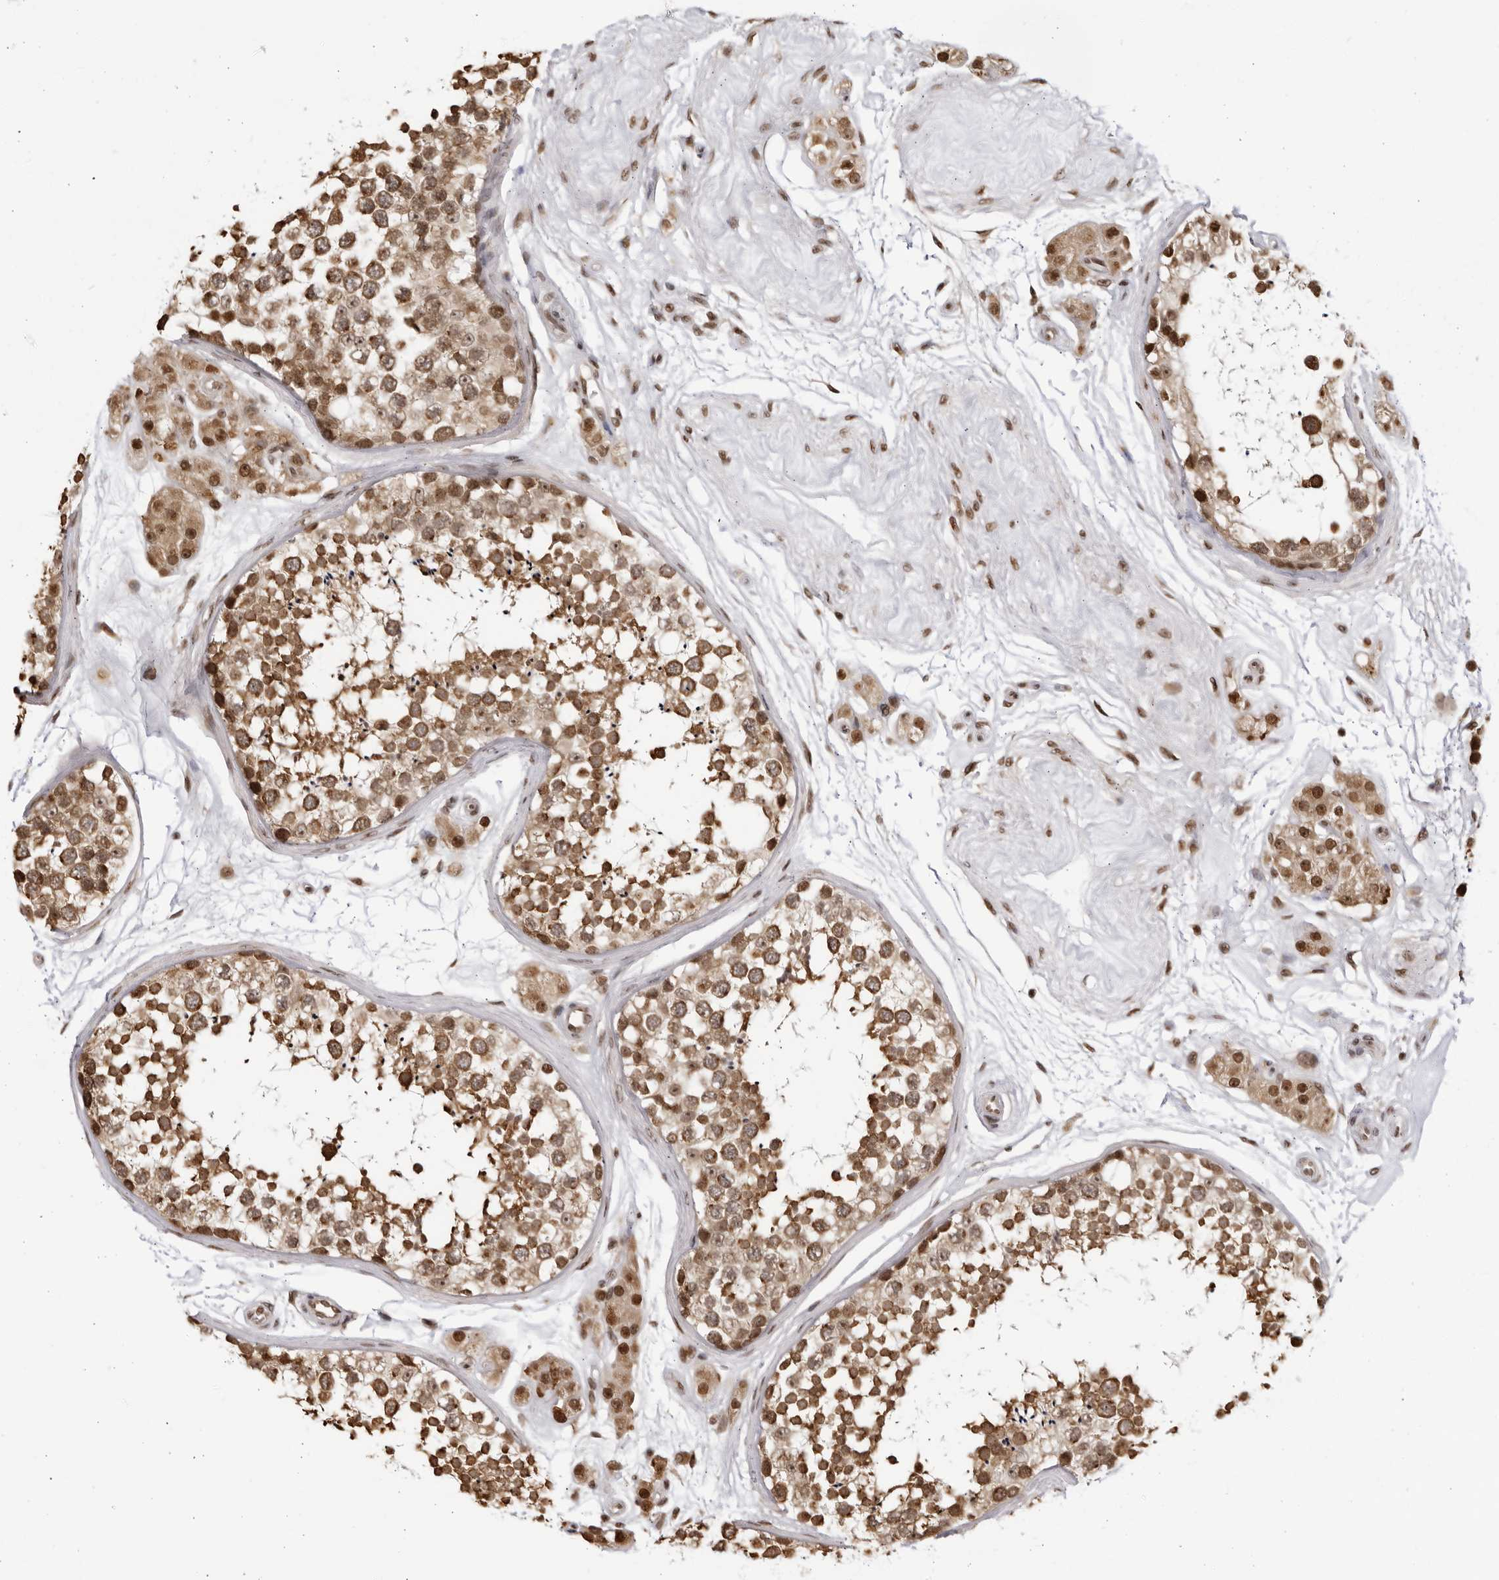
{"staining": {"intensity": "moderate", "quantity": ">75%", "location": "cytoplasmic/membranous,nuclear"}, "tissue": "testis", "cell_type": "Cells in seminiferous ducts", "image_type": "normal", "snomed": [{"axis": "morphology", "description": "Normal tissue, NOS"}, {"axis": "topography", "description": "Testis"}], "caption": "DAB immunohistochemical staining of unremarkable testis displays moderate cytoplasmic/membranous,nuclear protein positivity in approximately >75% of cells in seminiferous ducts. The staining is performed using DAB brown chromogen to label protein expression. The nuclei are counter-stained blue using hematoxylin.", "gene": "RASGEF1C", "patient": {"sex": "male", "age": 56}}